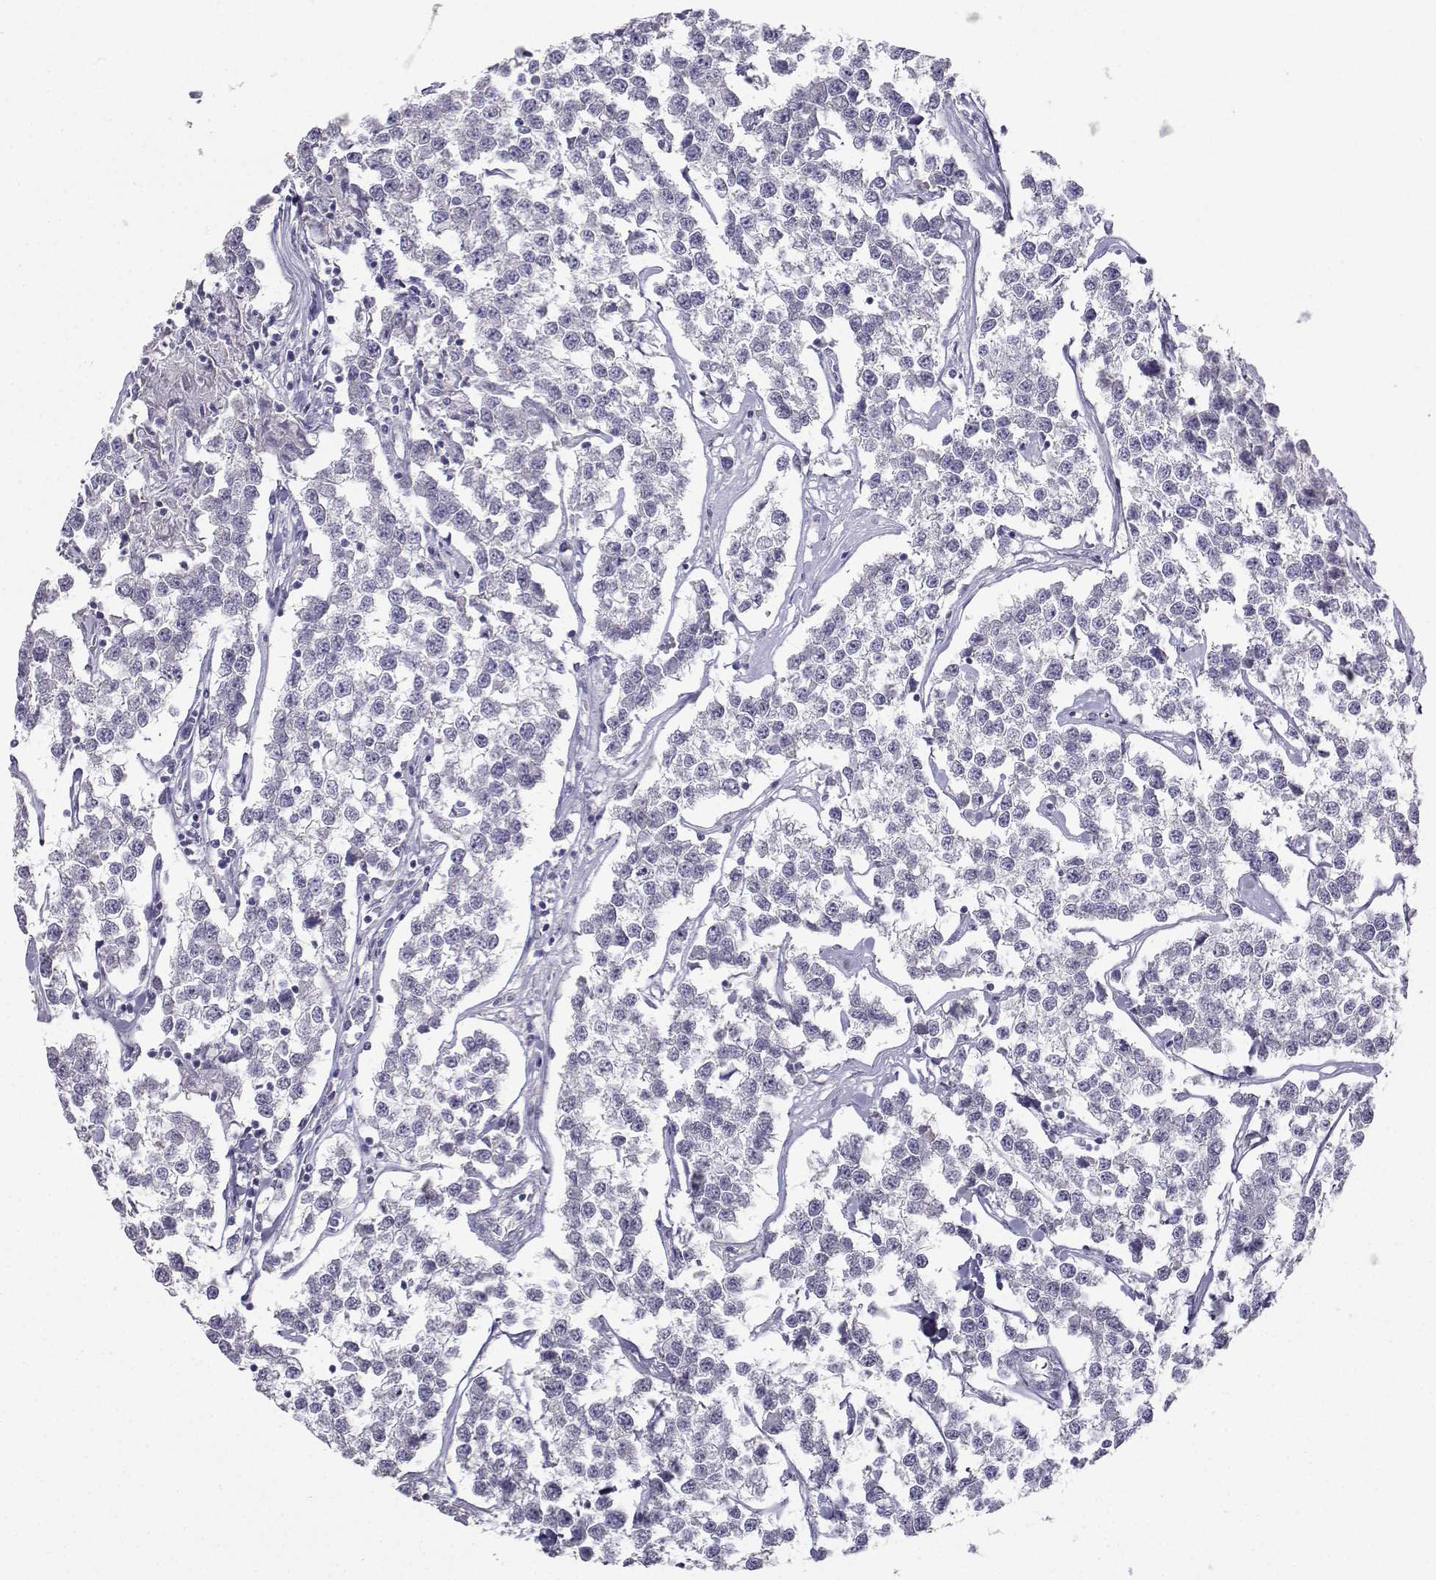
{"staining": {"intensity": "negative", "quantity": "none", "location": "none"}, "tissue": "testis cancer", "cell_type": "Tumor cells", "image_type": "cancer", "snomed": [{"axis": "morphology", "description": "Seminoma, NOS"}, {"axis": "topography", "description": "Testis"}], "caption": "High magnification brightfield microscopy of testis cancer (seminoma) stained with DAB (brown) and counterstained with hematoxylin (blue): tumor cells show no significant positivity.", "gene": "CARTPT", "patient": {"sex": "male", "age": 59}}